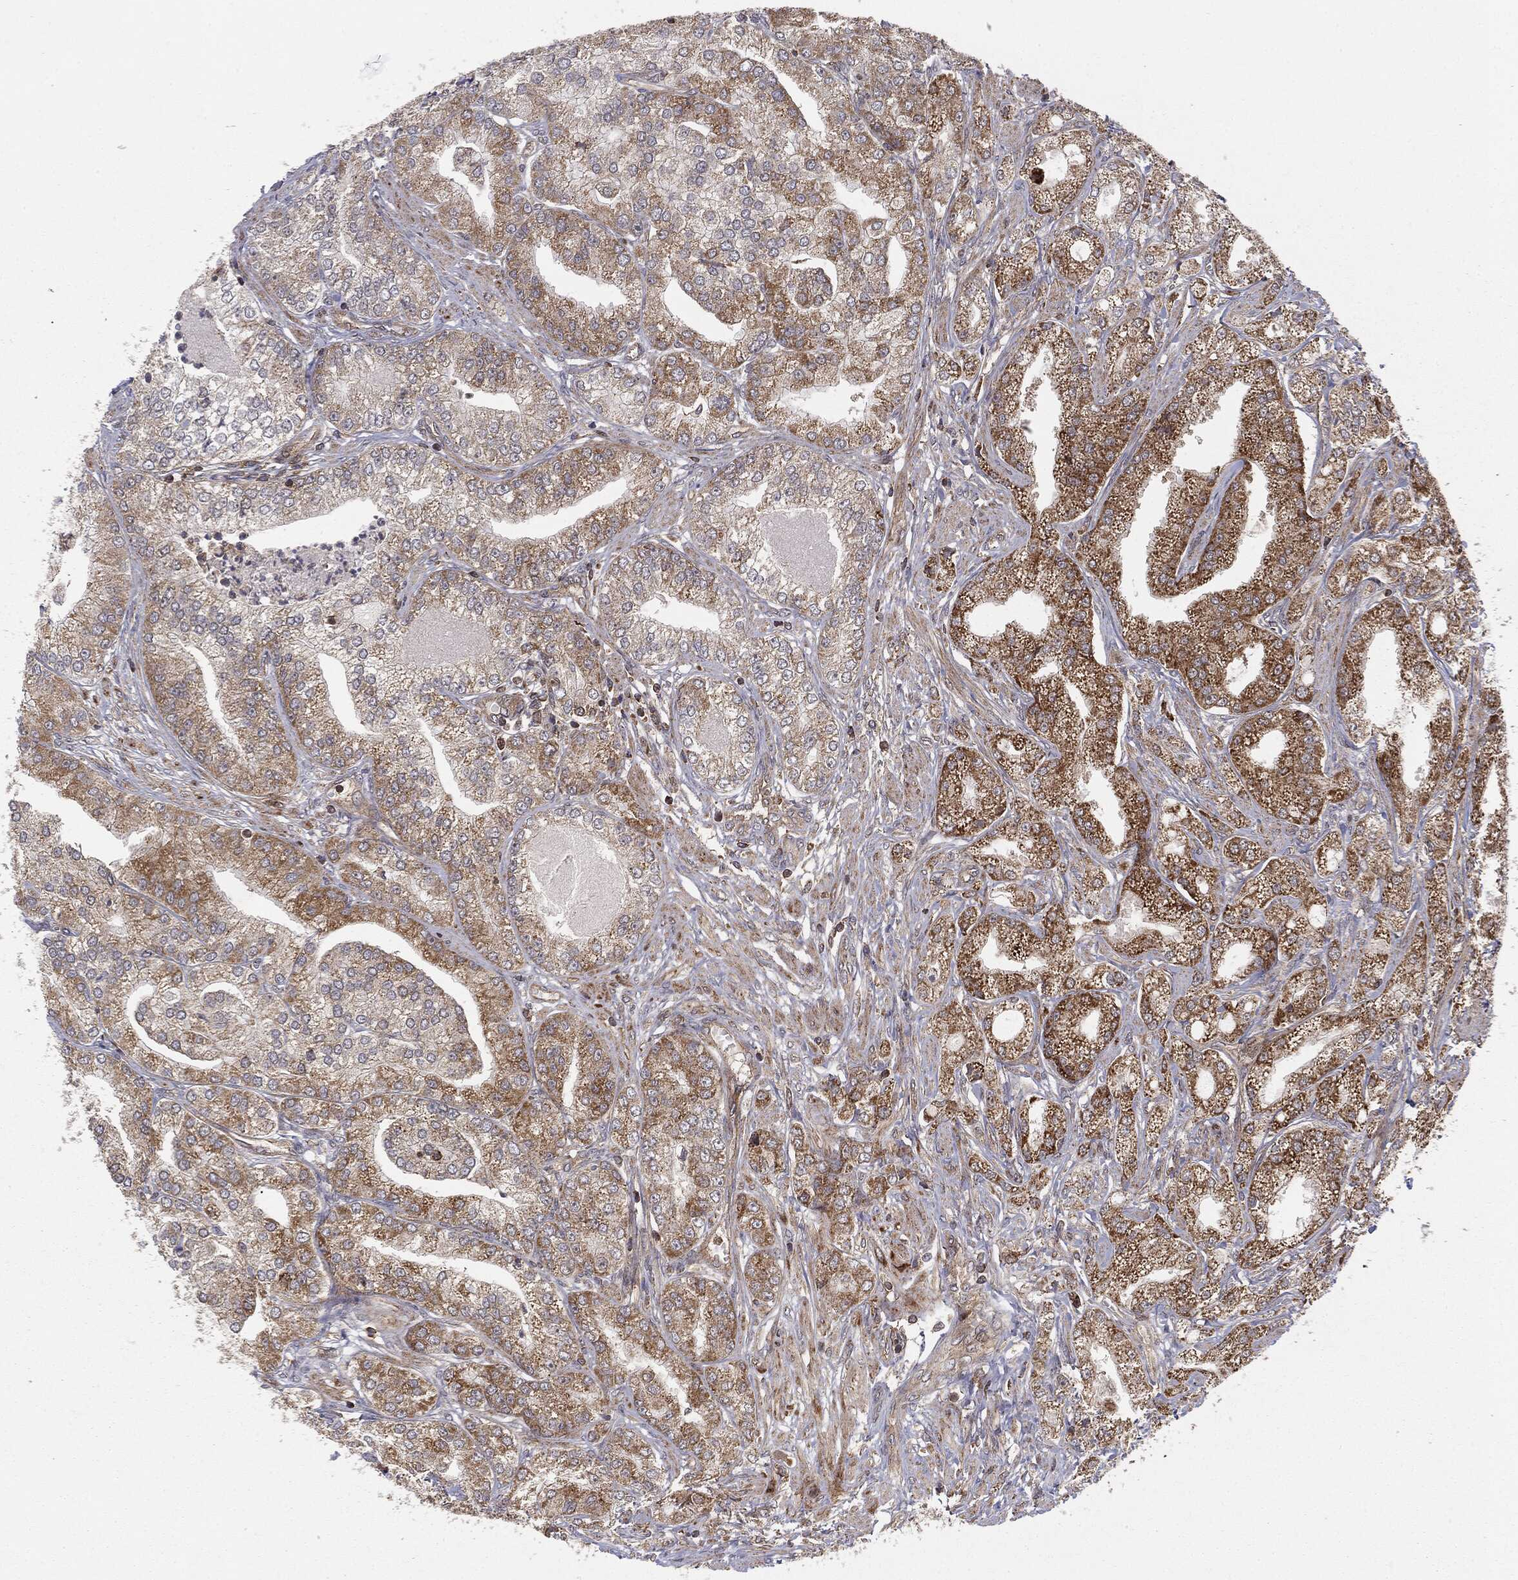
{"staining": {"intensity": "strong", "quantity": ">75%", "location": "cytoplasmic/membranous"}, "tissue": "prostate cancer", "cell_type": "Tumor cells", "image_type": "cancer", "snomed": [{"axis": "morphology", "description": "Adenocarcinoma, High grade"}, {"axis": "topography", "description": "Prostate"}], "caption": "The micrograph demonstrates immunohistochemical staining of prostate high-grade adenocarcinoma. There is strong cytoplasmic/membranous positivity is identified in approximately >75% of tumor cells.", "gene": "MTOR", "patient": {"sex": "male", "age": 61}}